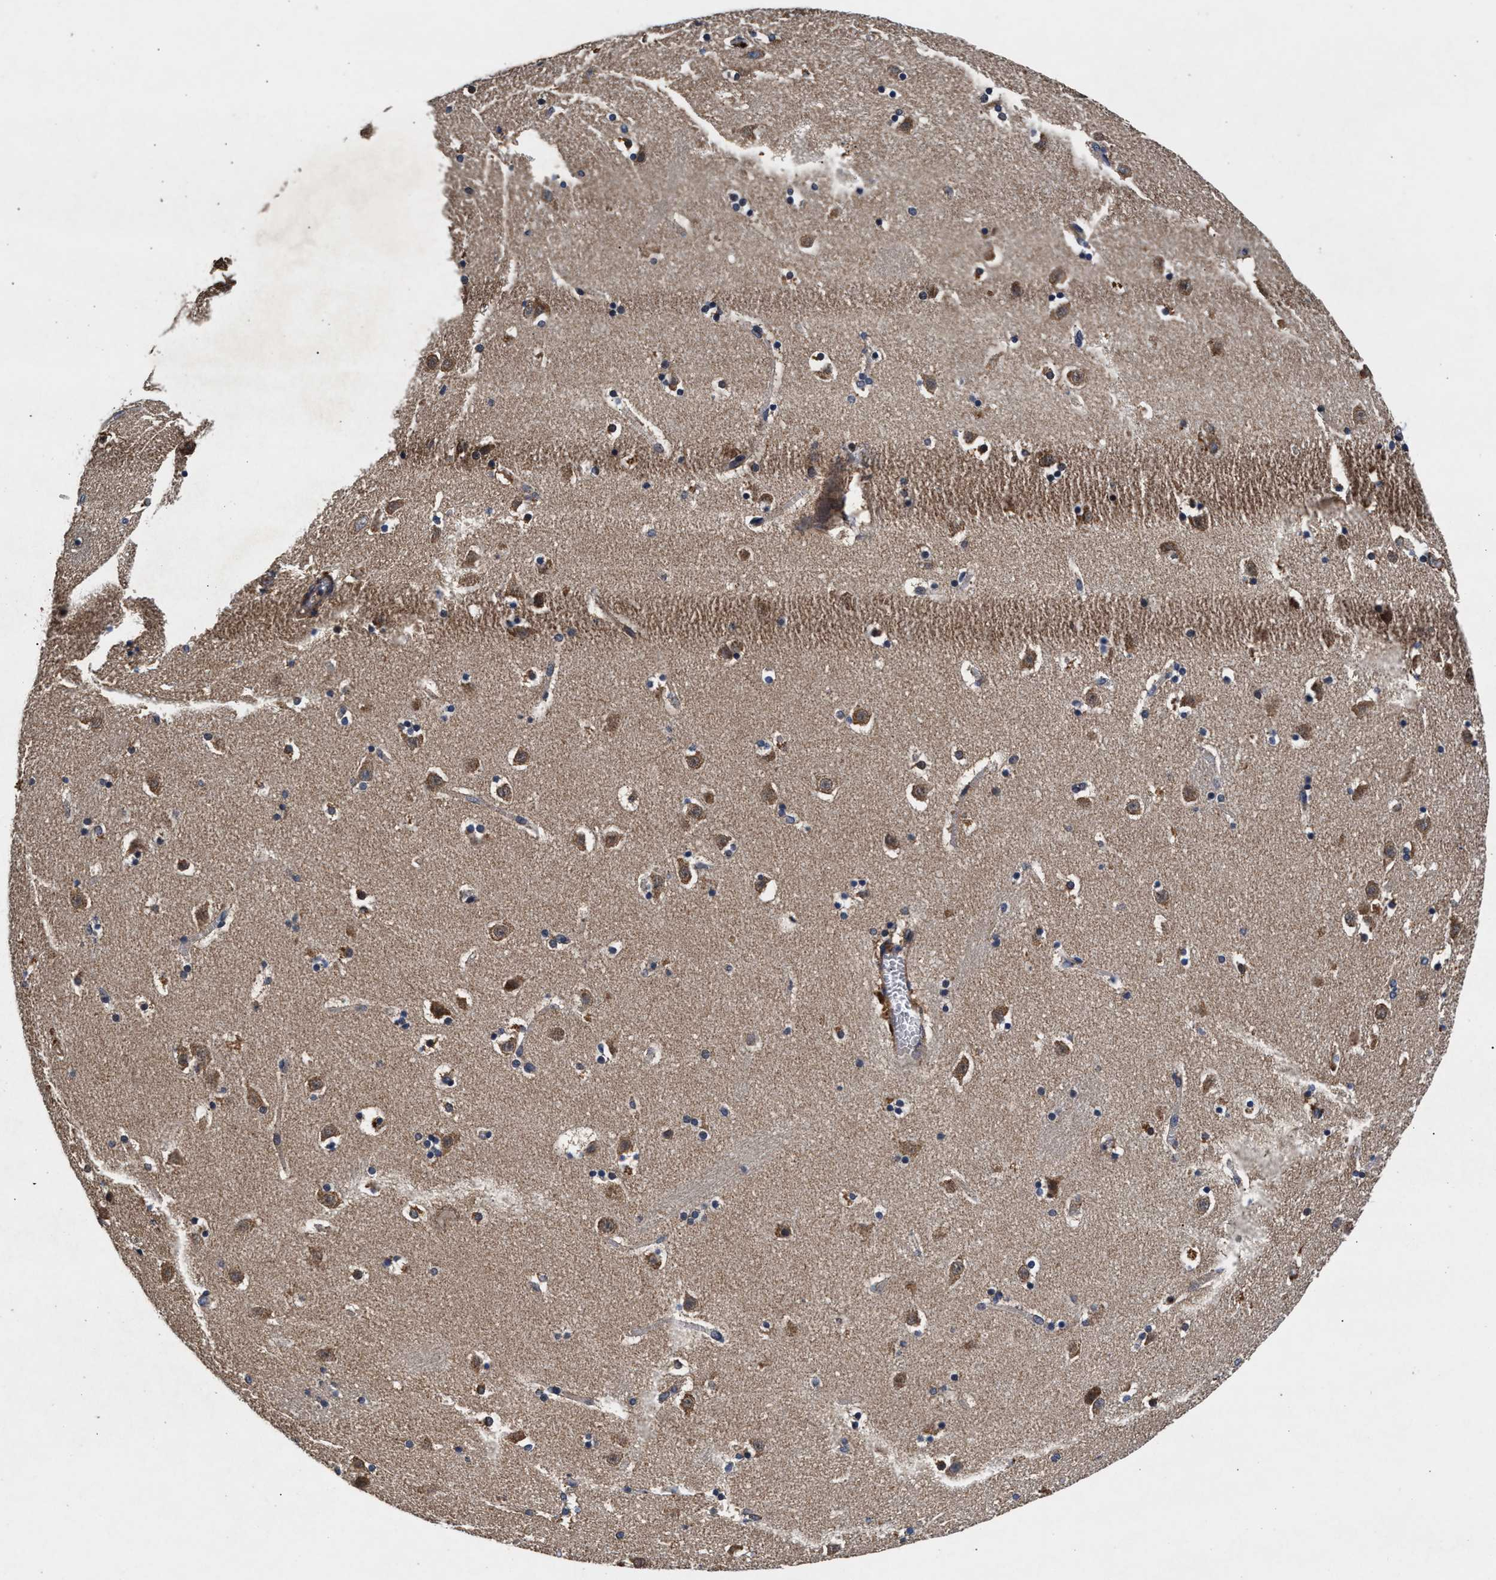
{"staining": {"intensity": "moderate", "quantity": "<25%", "location": "cytoplasmic/membranous"}, "tissue": "caudate", "cell_type": "Glial cells", "image_type": "normal", "snomed": [{"axis": "morphology", "description": "Normal tissue, NOS"}, {"axis": "topography", "description": "Lateral ventricle wall"}], "caption": "A brown stain labels moderate cytoplasmic/membranous staining of a protein in glial cells of unremarkable human caudate.", "gene": "NFKB2", "patient": {"sex": "male", "age": 45}}